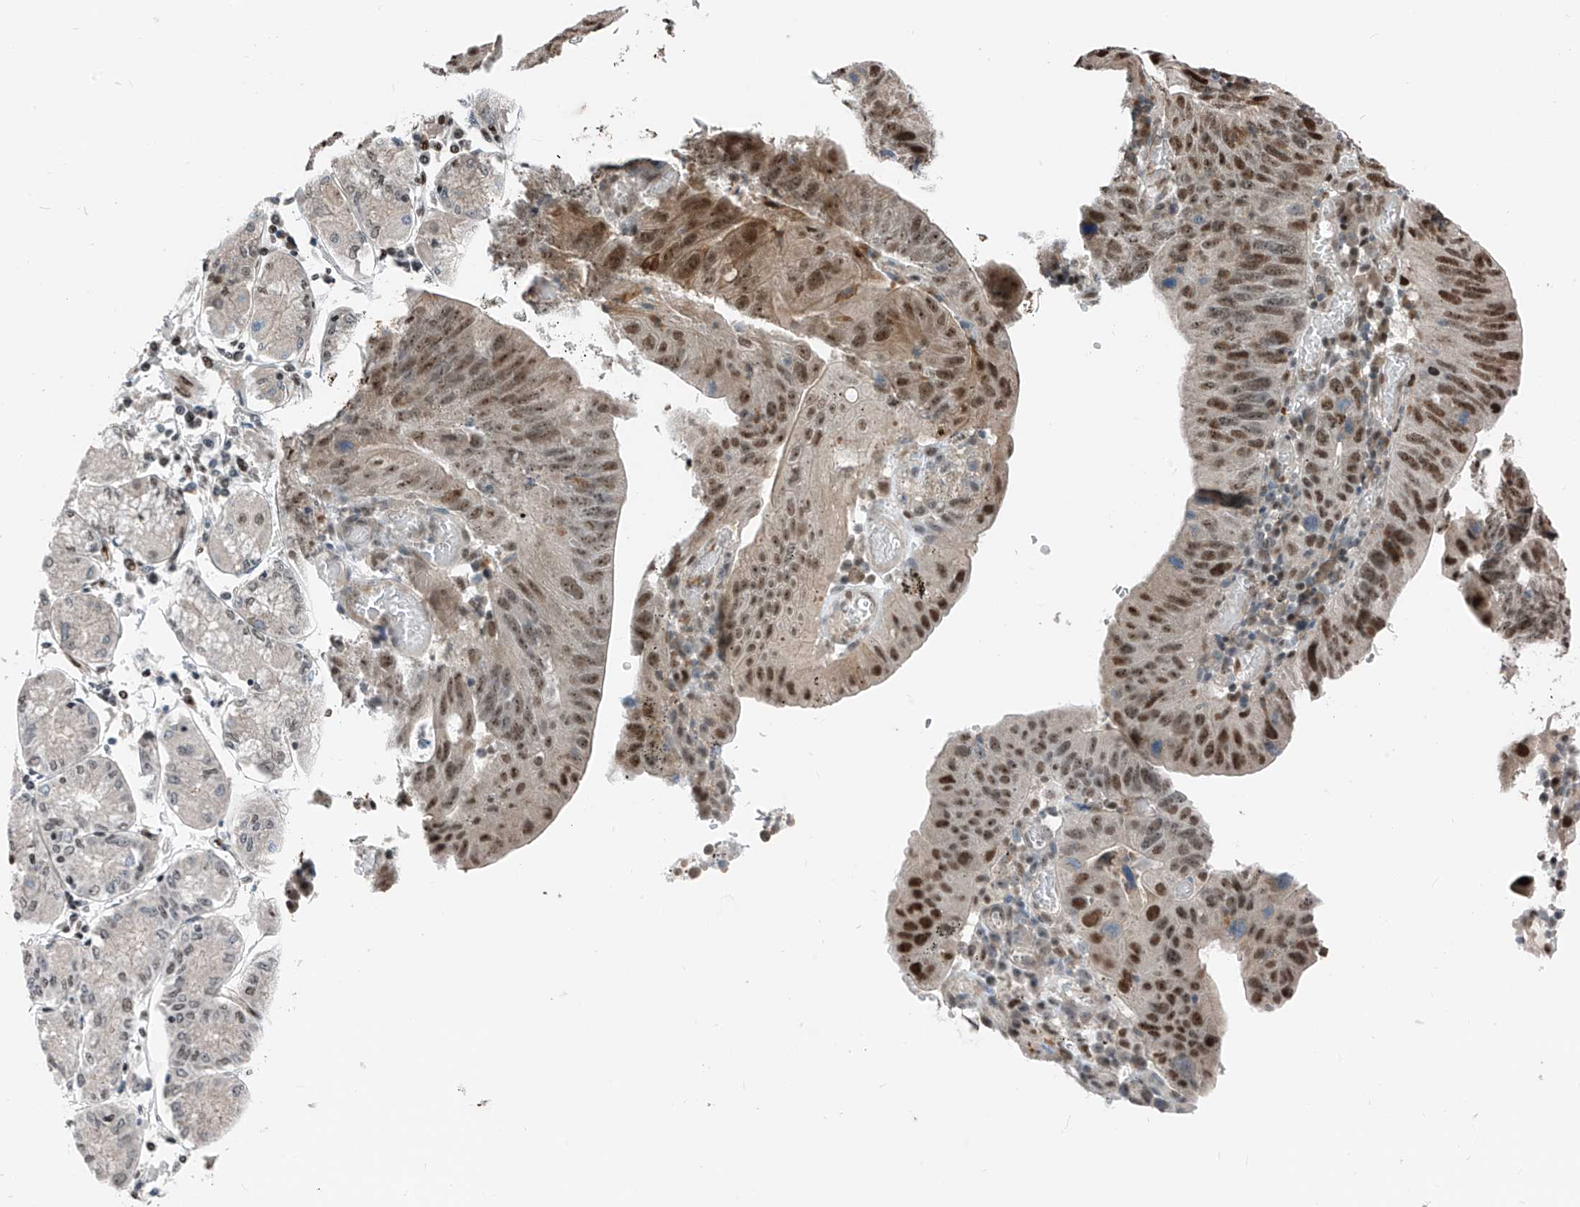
{"staining": {"intensity": "moderate", "quantity": ">75%", "location": "nuclear"}, "tissue": "stomach cancer", "cell_type": "Tumor cells", "image_type": "cancer", "snomed": [{"axis": "morphology", "description": "Adenocarcinoma, NOS"}, {"axis": "topography", "description": "Stomach"}], "caption": "Stomach adenocarcinoma stained with a brown dye displays moderate nuclear positive staining in about >75% of tumor cells.", "gene": "RBP7", "patient": {"sex": "female", "age": 59}}